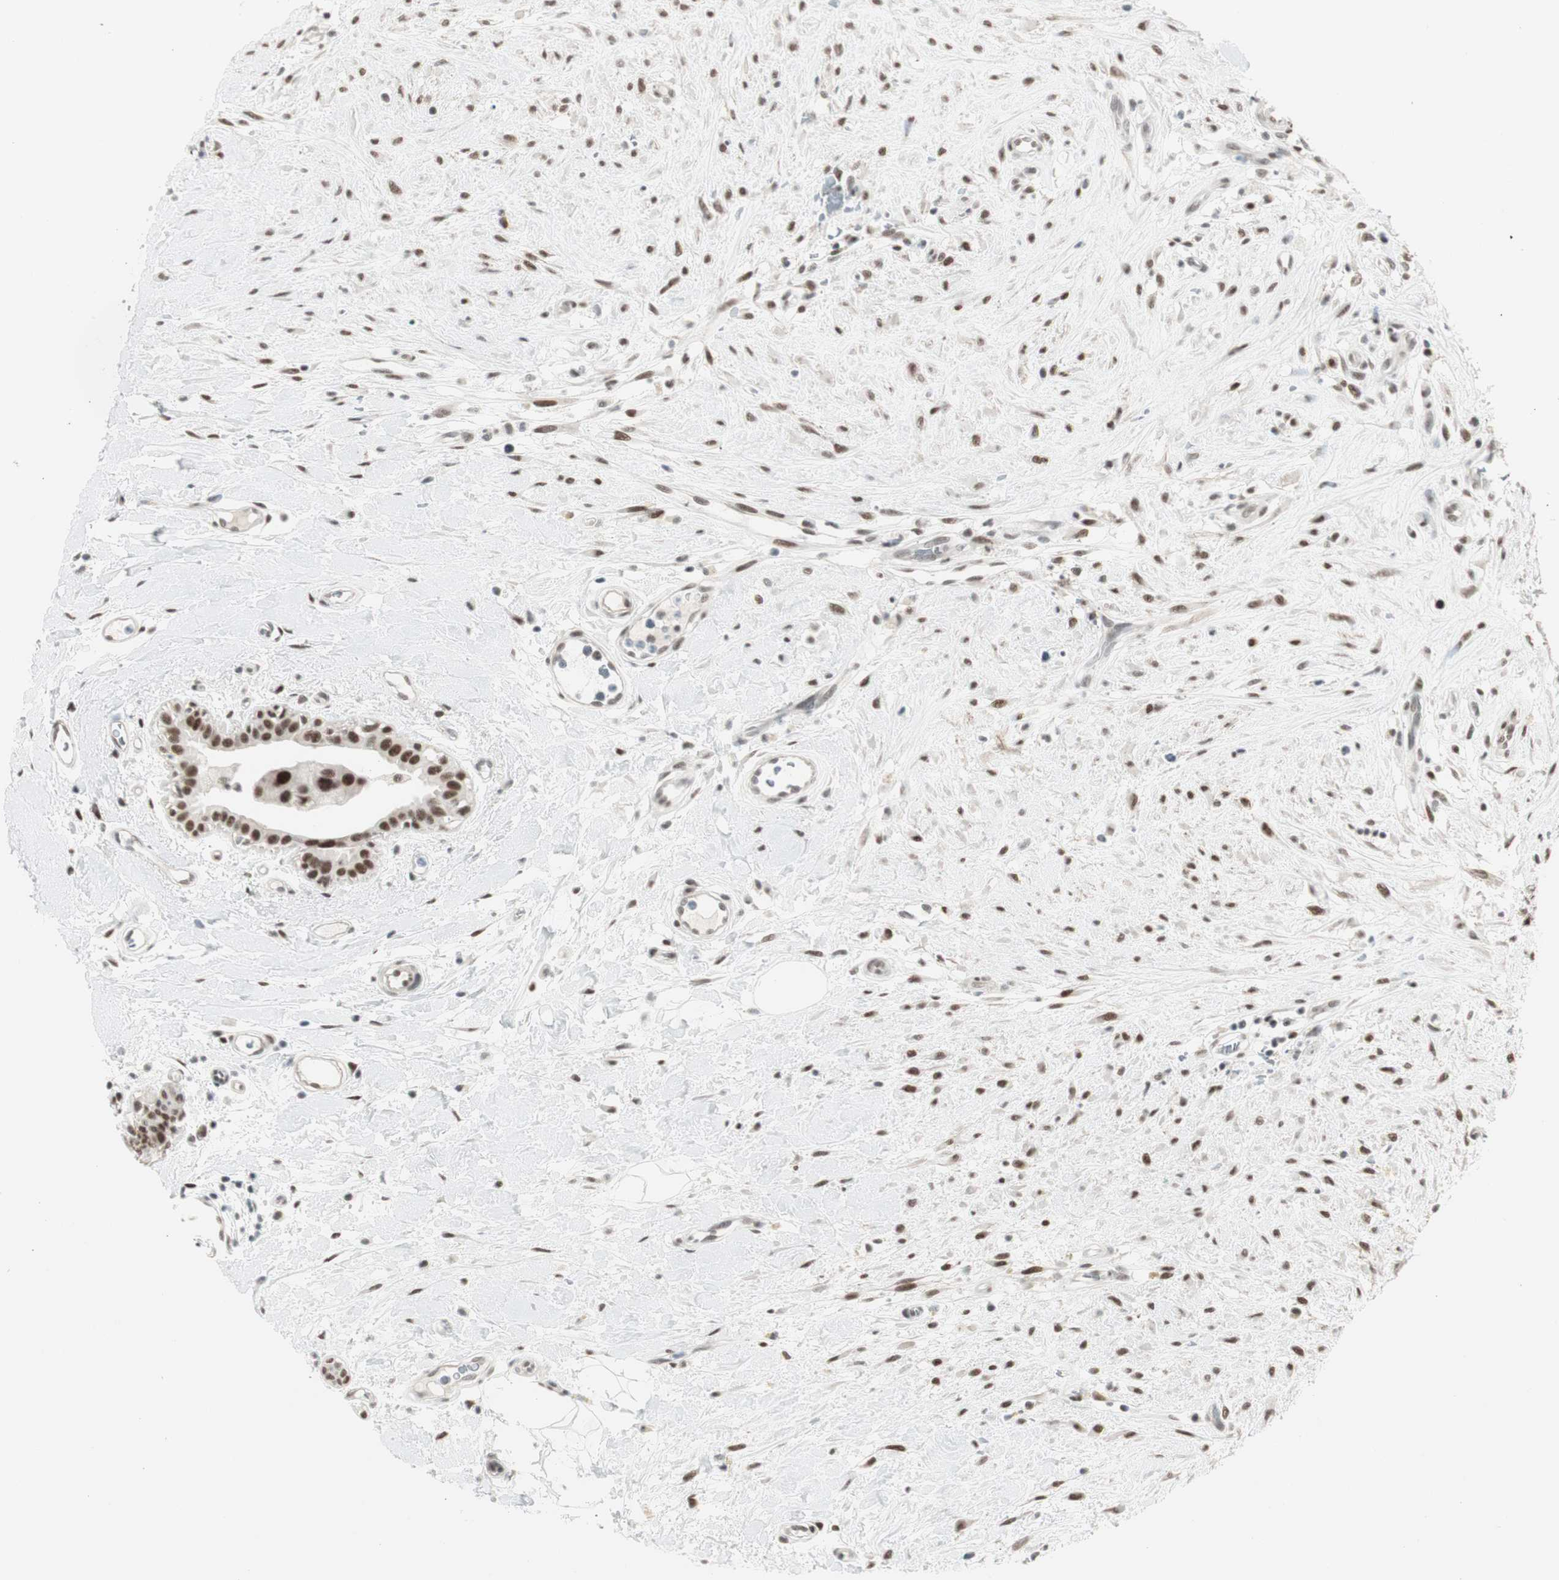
{"staining": {"intensity": "strong", "quantity": ">75%", "location": "nuclear"}, "tissue": "breast cancer", "cell_type": "Tumor cells", "image_type": "cancer", "snomed": [{"axis": "morphology", "description": "Duct carcinoma"}, {"axis": "topography", "description": "Breast"}], "caption": "Immunohistochemistry of human breast intraductal carcinoma demonstrates high levels of strong nuclear staining in approximately >75% of tumor cells.", "gene": "HEXIM1", "patient": {"sex": "female", "age": 40}}